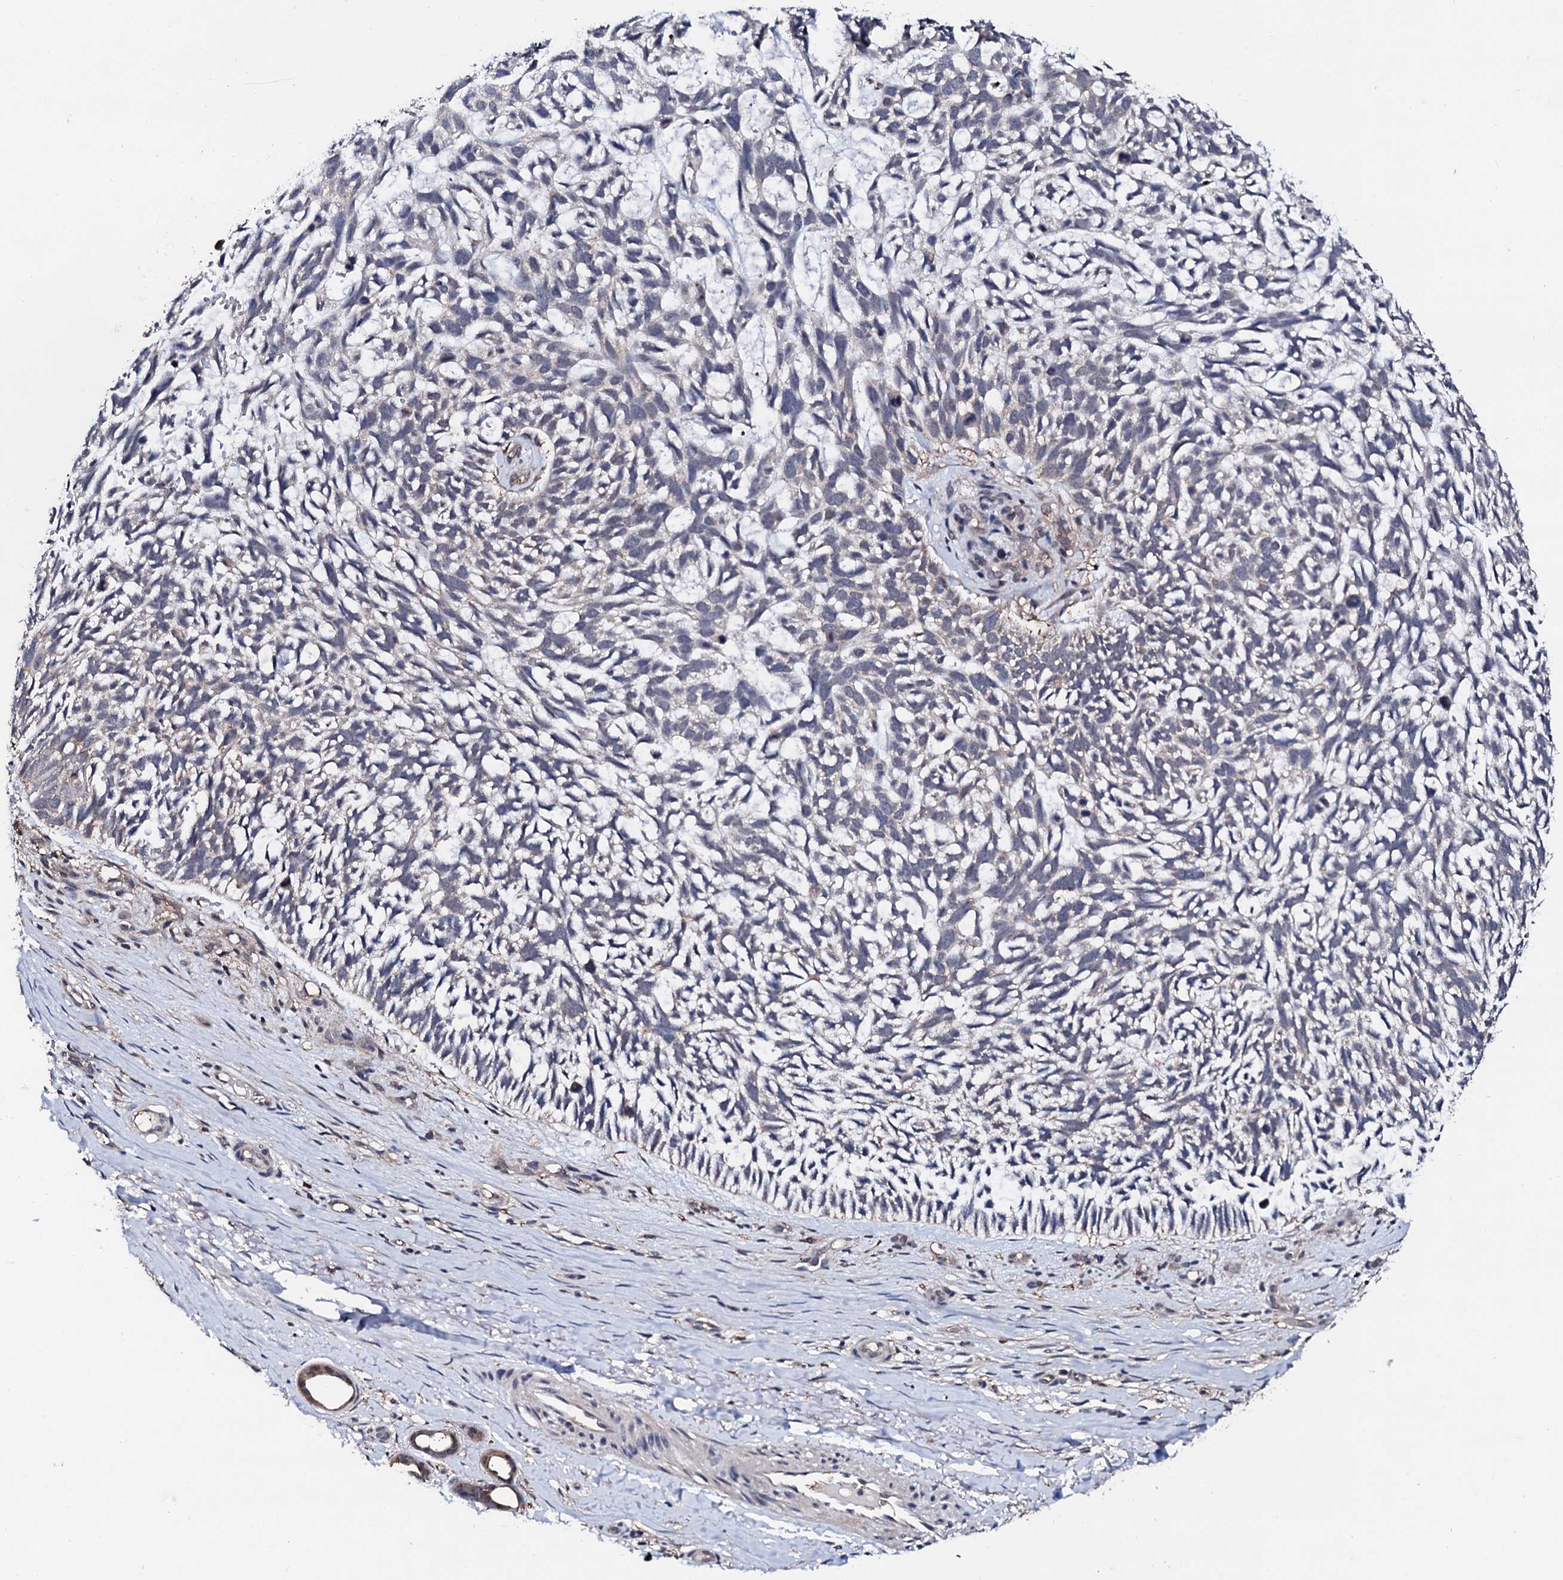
{"staining": {"intensity": "negative", "quantity": "none", "location": "none"}, "tissue": "skin cancer", "cell_type": "Tumor cells", "image_type": "cancer", "snomed": [{"axis": "morphology", "description": "Basal cell carcinoma"}, {"axis": "topography", "description": "Skin"}], "caption": "Micrograph shows no protein staining in tumor cells of basal cell carcinoma (skin) tissue. (DAB immunohistochemistry (IHC), high magnification).", "gene": "EDC3", "patient": {"sex": "male", "age": 88}}